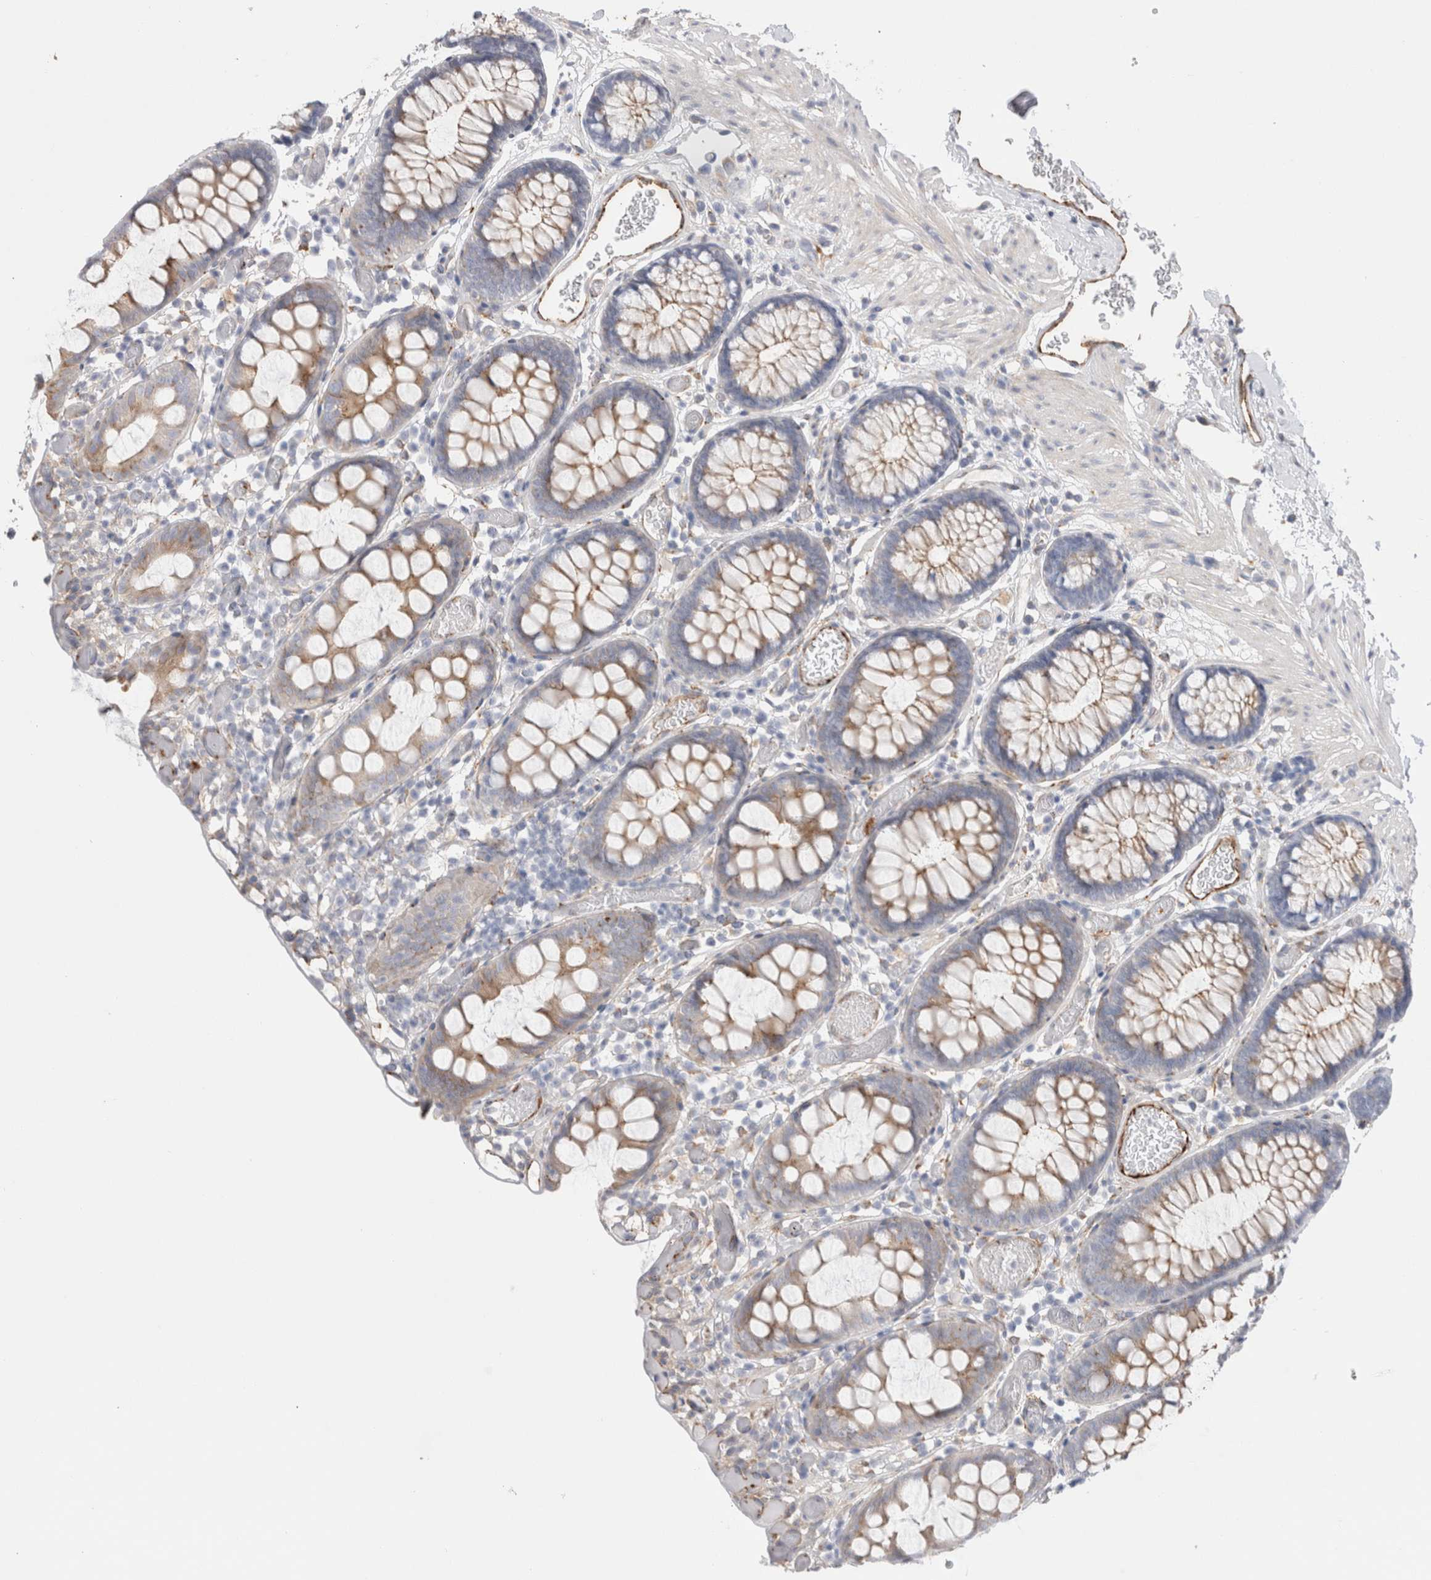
{"staining": {"intensity": "weak", "quantity": "25%-75%", "location": "cytoplasmic/membranous"}, "tissue": "colon", "cell_type": "Endothelial cells", "image_type": "normal", "snomed": [{"axis": "morphology", "description": "Normal tissue, NOS"}, {"axis": "topography", "description": "Colon"}], "caption": "About 25%-75% of endothelial cells in normal human colon show weak cytoplasmic/membranous protein positivity as visualized by brown immunohistochemical staining.", "gene": "CNPY4", "patient": {"sex": "male", "age": 14}}